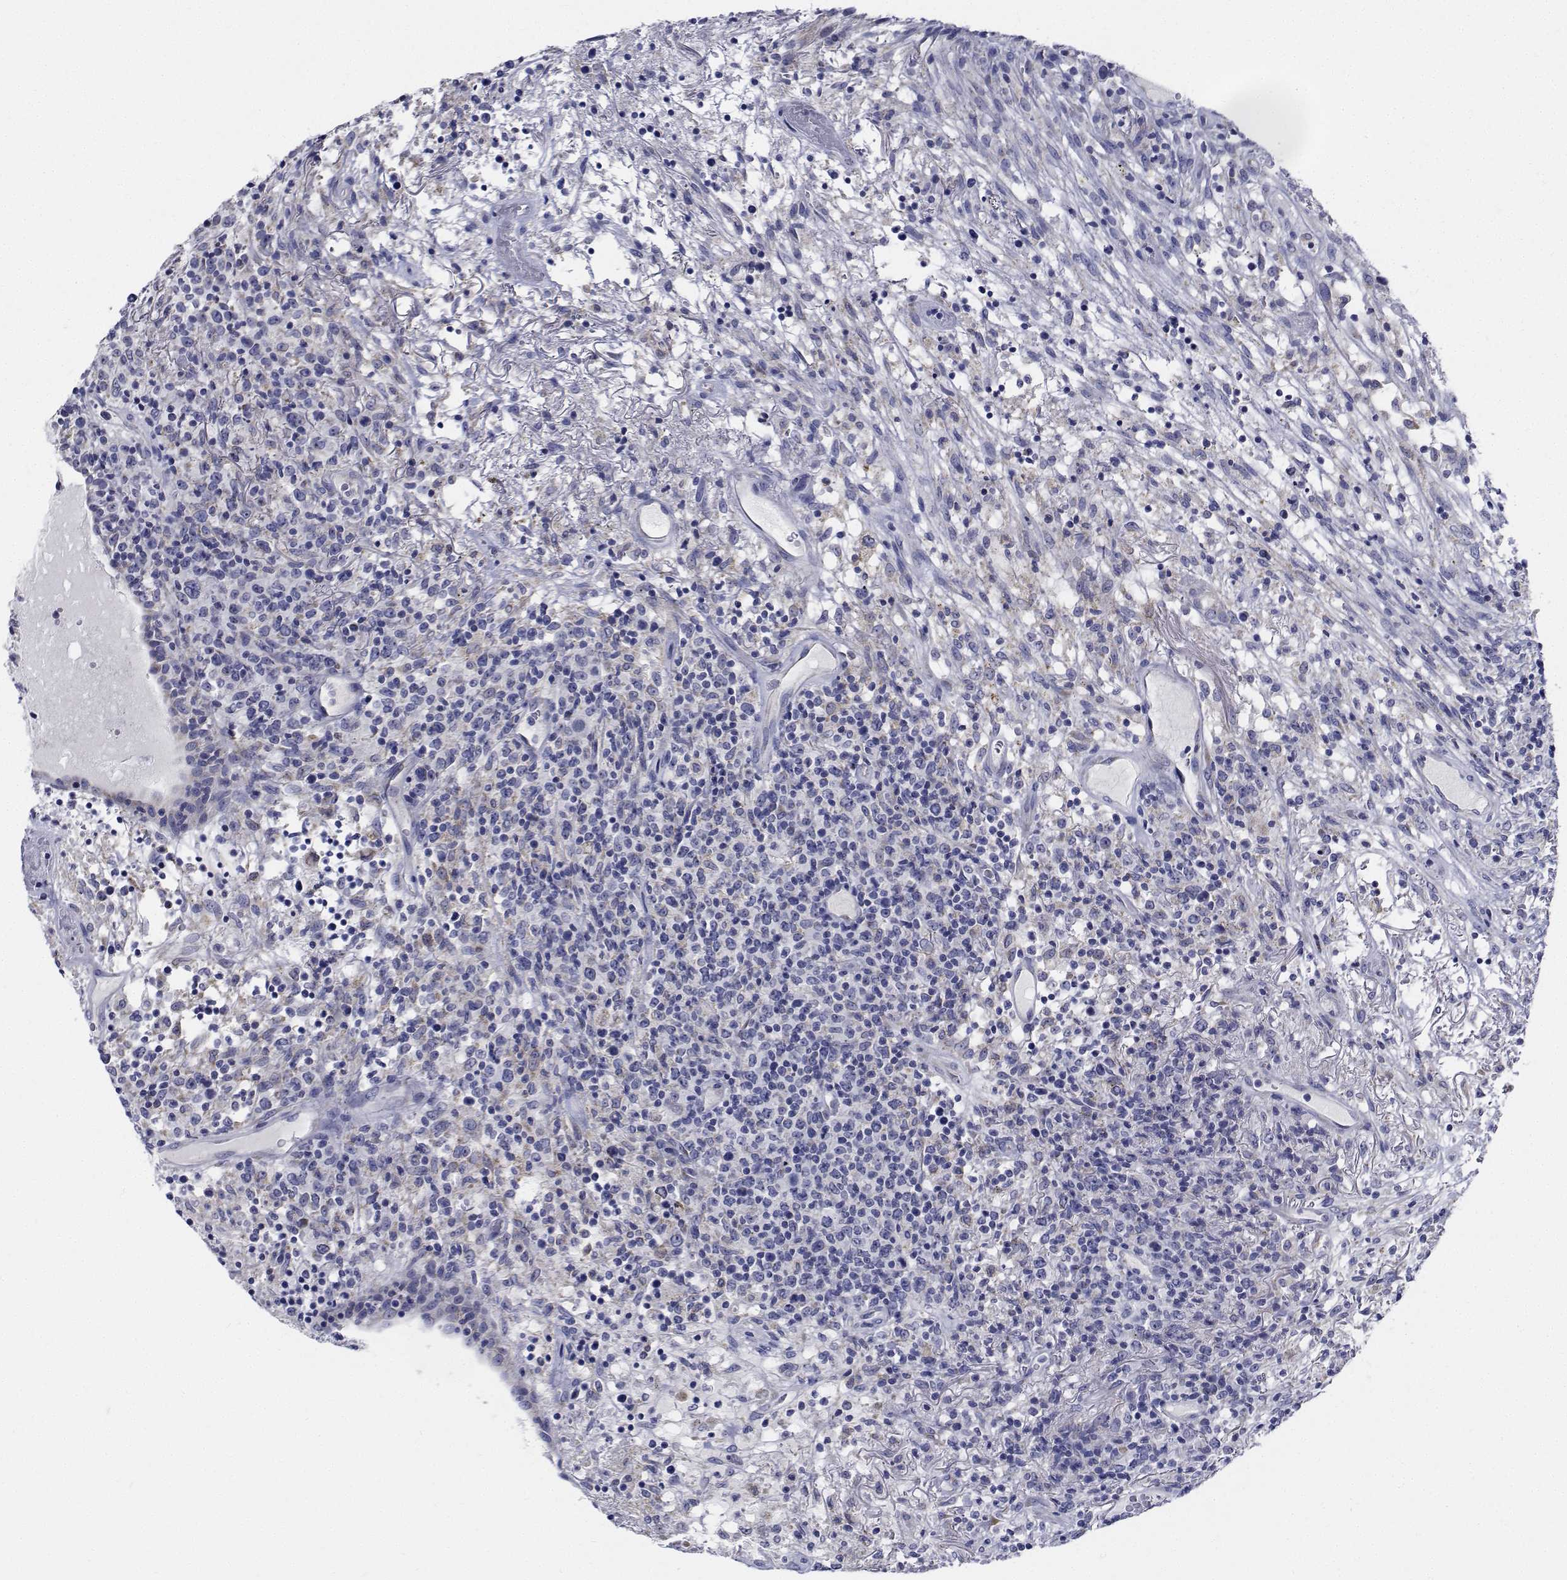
{"staining": {"intensity": "negative", "quantity": "none", "location": "none"}, "tissue": "lymphoma", "cell_type": "Tumor cells", "image_type": "cancer", "snomed": [{"axis": "morphology", "description": "Malignant lymphoma, non-Hodgkin's type, High grade"}, {"axis": "topography", "description": "Lung"}], "caption": "Lymphoma was stained to show a protein in brown. There is no significant positivity in tumor cells.", "gene": "CDHR3", "patient": {"sex": "male", "age": 79}}